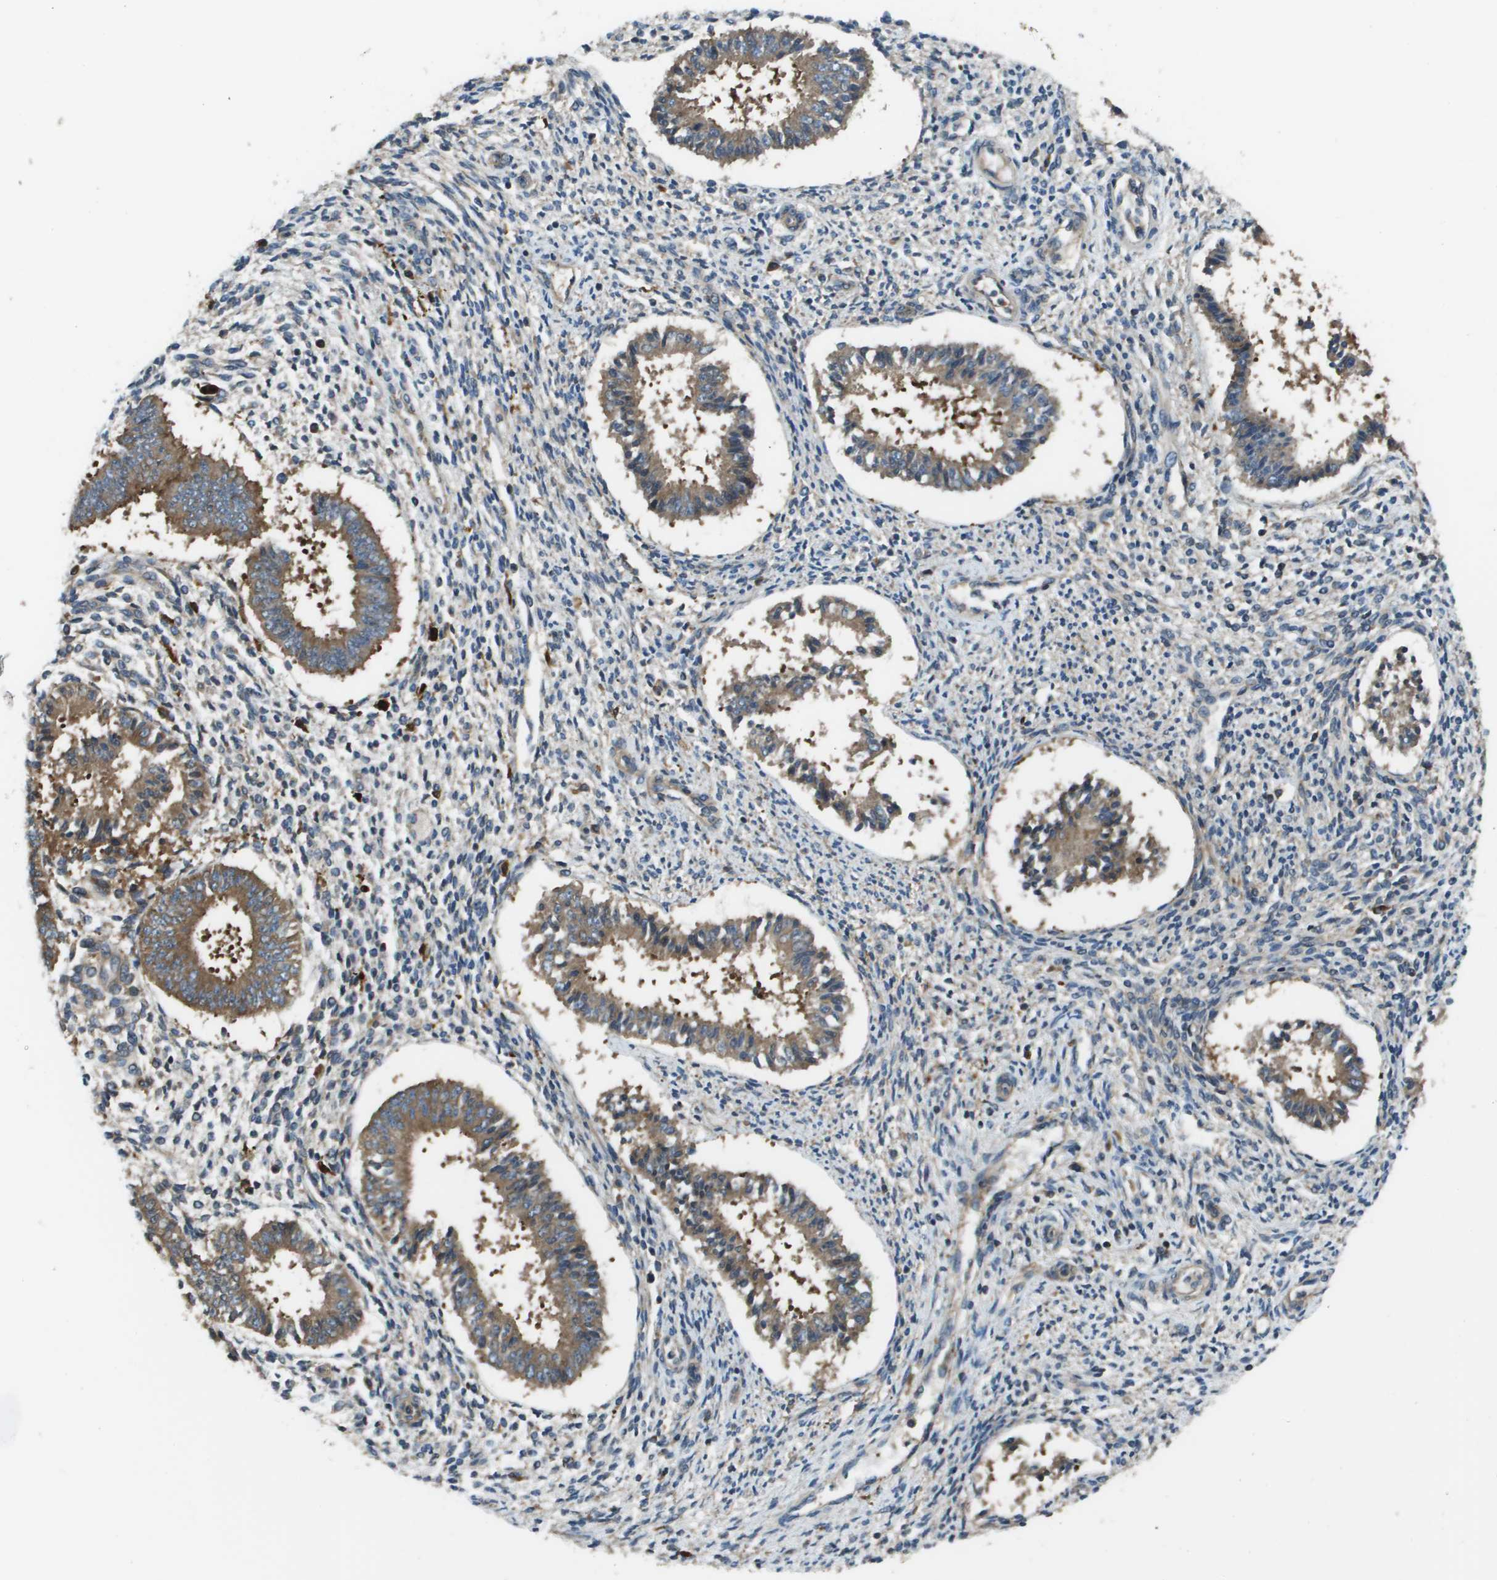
{"staining": {"intensity": "moderate", "quantity": "<25%", "location": "cytoplasmic/membranous"}, "tissue": "endometrium", "cell_type": "Cells in endometrial stroma", "image_type": "normal", "snomed": [{"axis": "morphology", "description": "Normal tissue, NOS"}, {"axis": "topography", "description": "Endometrium"}], "caption": "This micrograph displays benign endometrium stained with IHC to label a protein in brown. The cytoplasmic/membranous of cells in endometrial stroma show moderate positivity for the protein. Nuclei are counter-stained blue.", "gene": "EIF3B", "patient": {"sex": "female", "age": 35}}